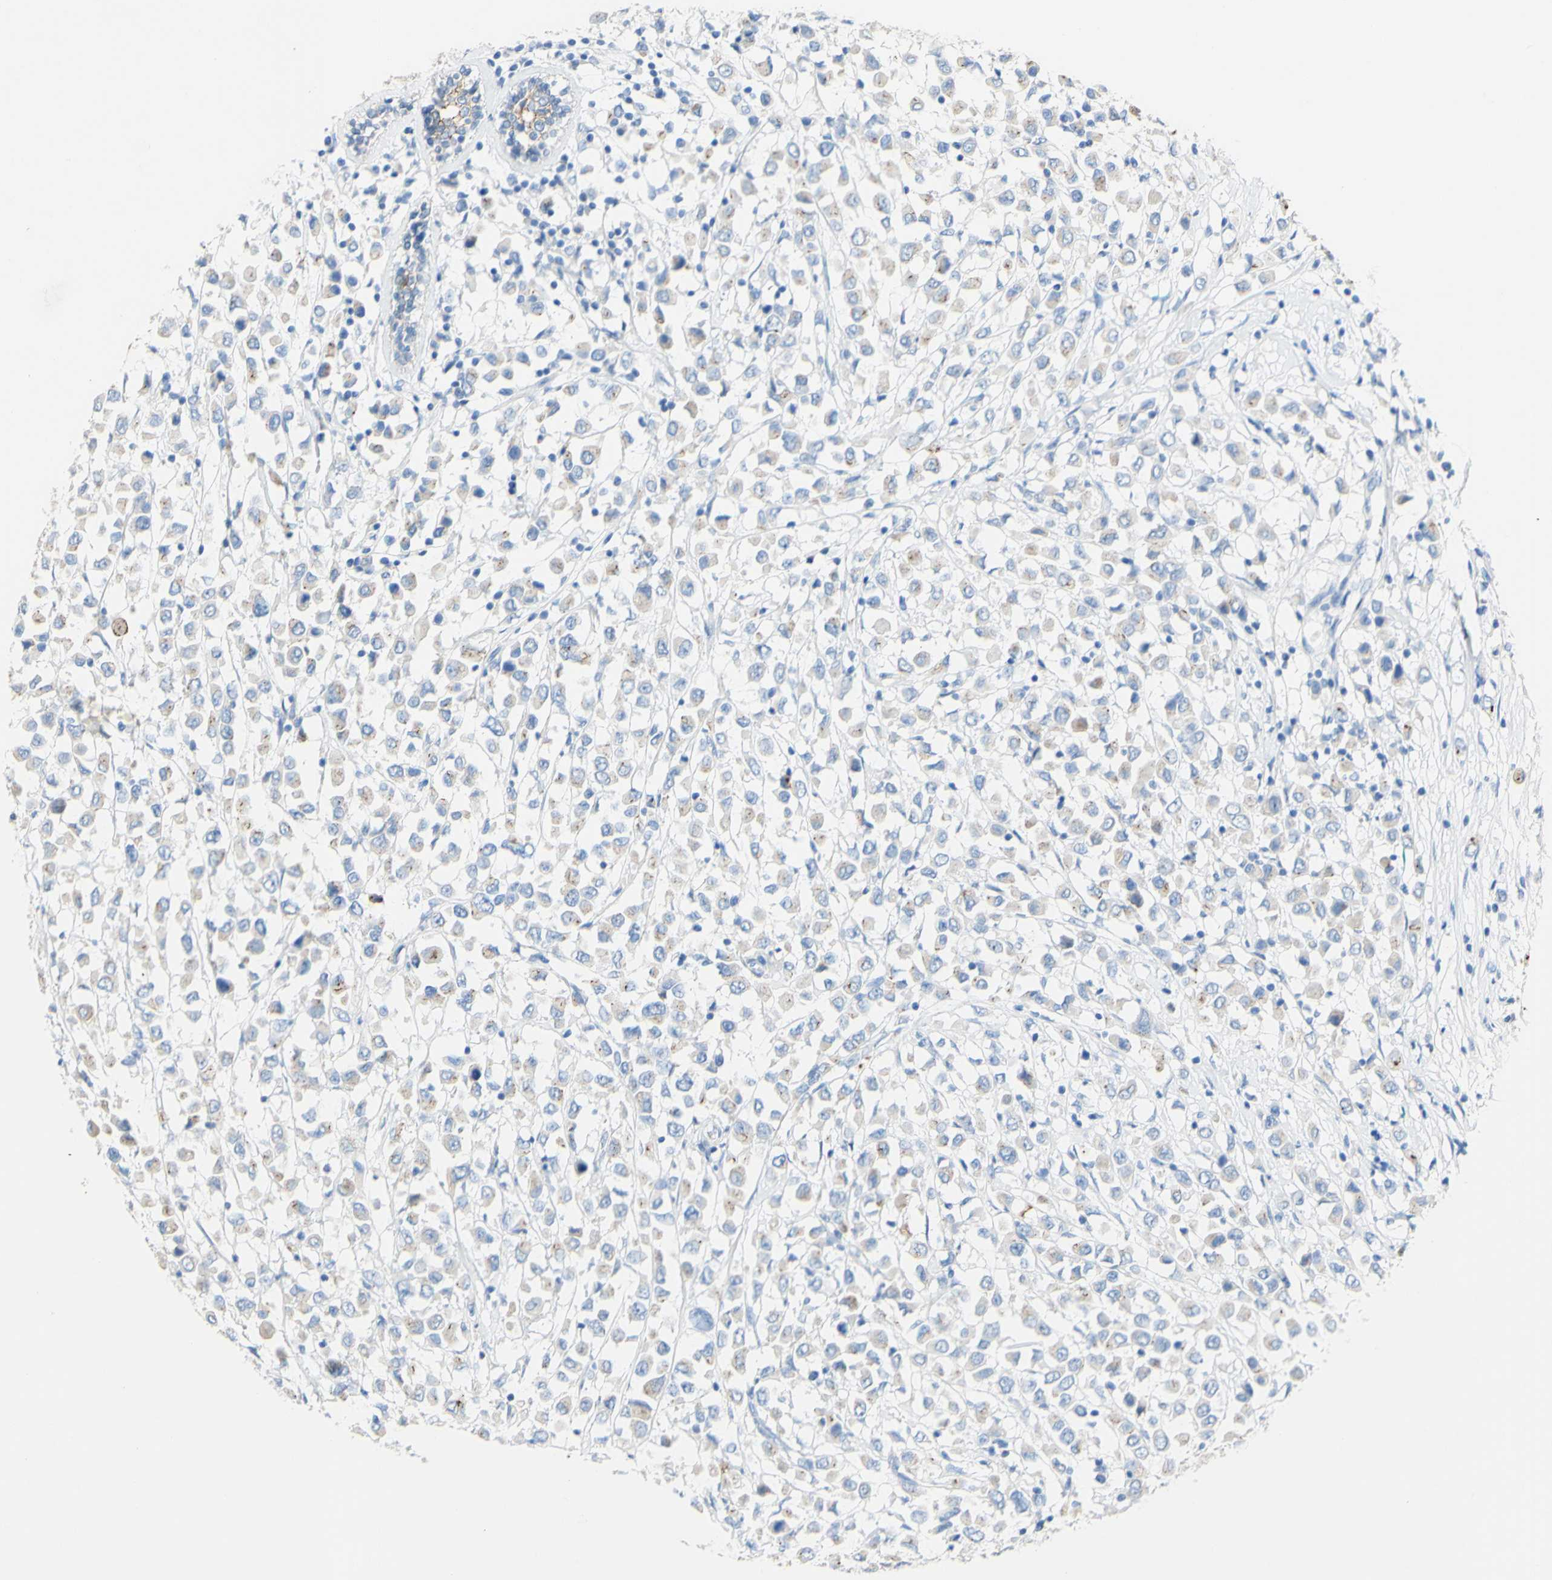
{"staining": {"intensity": "moderate", "quantity": "<25%", "location": "cytoplasmic/membranous"}, "tissue": "breast cancer", "cell_type": "Tumor cells", "image_type": "cancer", "snomed": [{"axis": "morphology", "description": "Duct carcinoma"}, {"axis": "topography", "description": "Breast"}], "caption": "Protein expression analysis of human breast intraductal carcinoma reveals moderate cytoplasmic/membranous expression in about <25% of tumor cells.", "gene": "DSC2", "patient": {"sex": "female", "age": 61}}